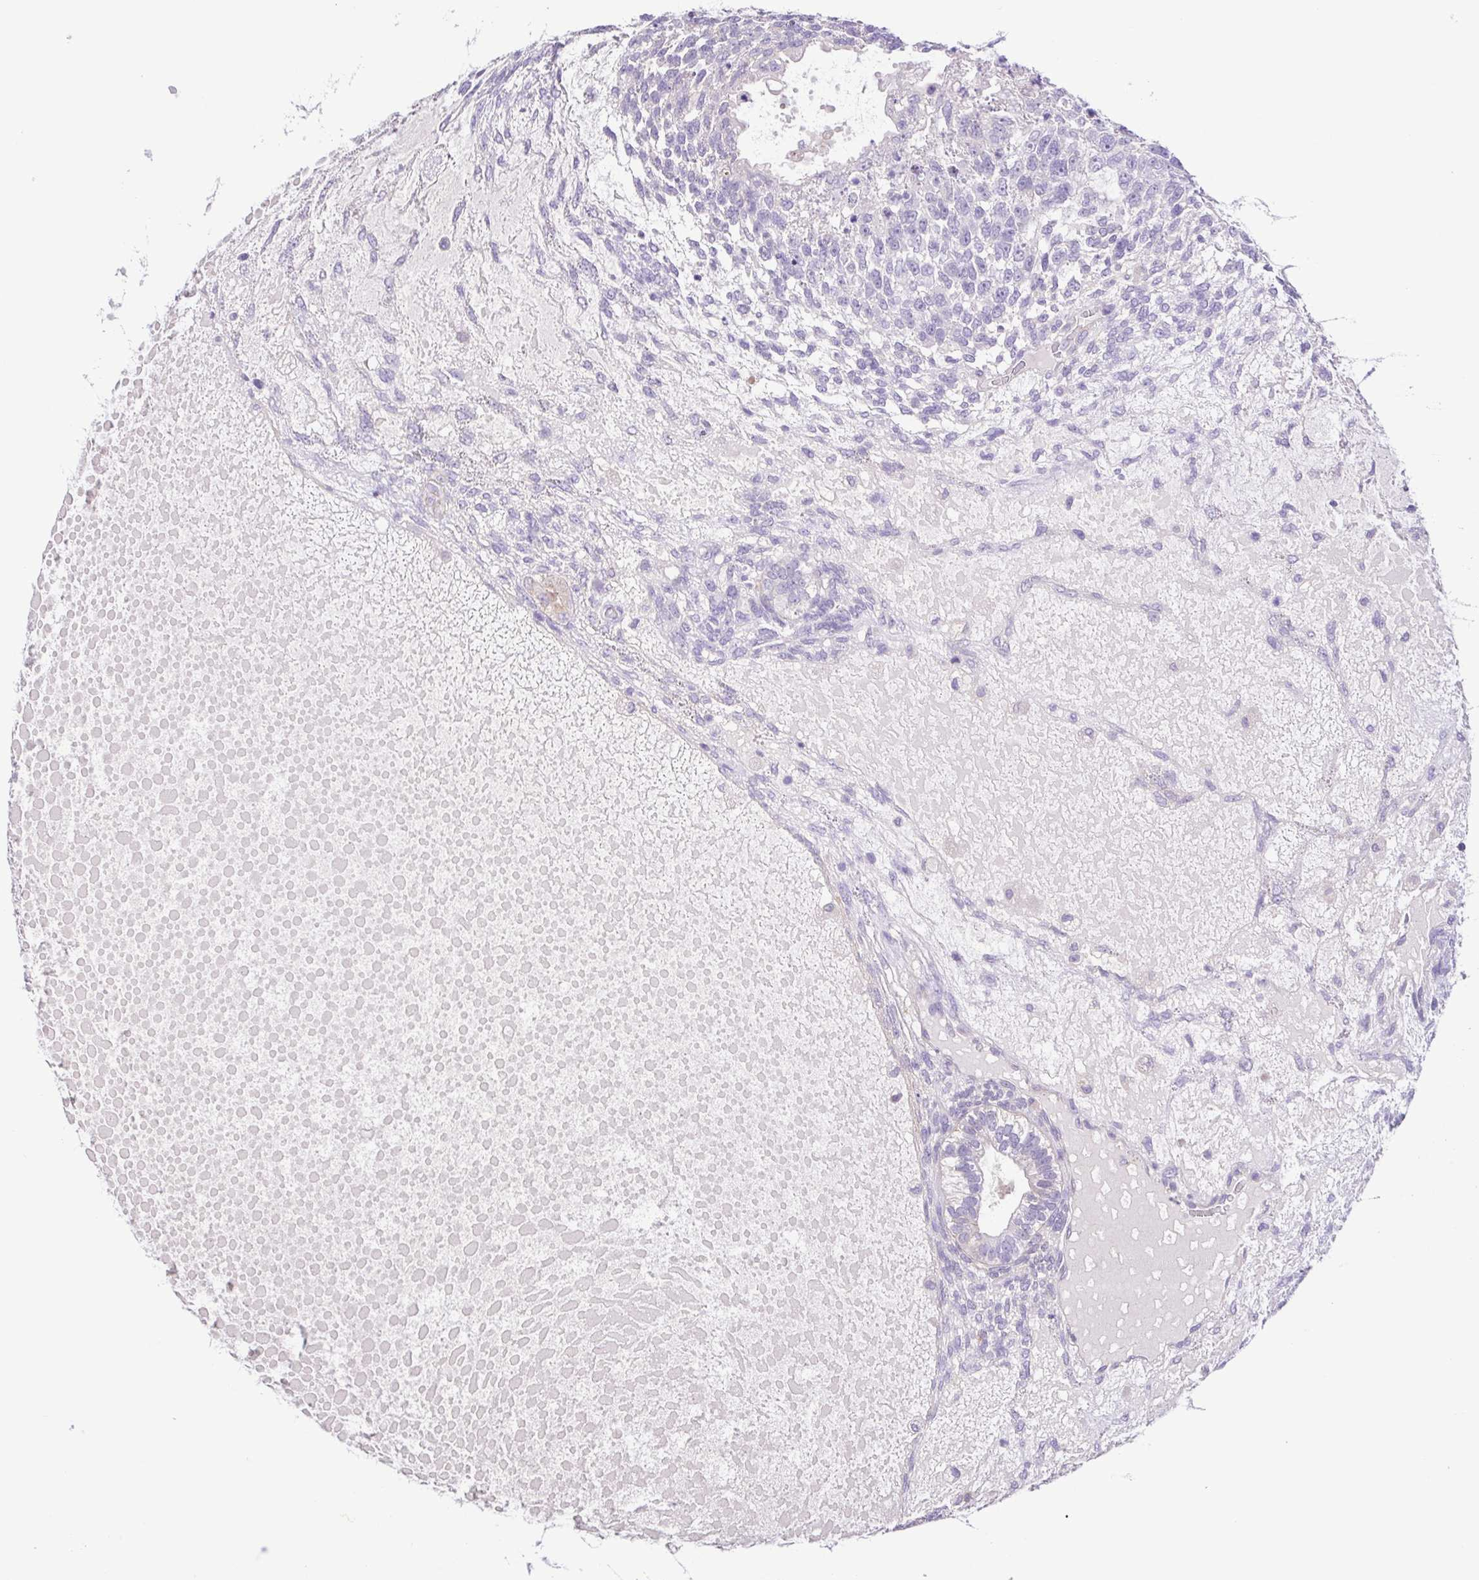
{"staining": {"intensity": "negative", "quantity": "none", "location": "none"}, "tissue": "testis cancer", "cell_type": "Tumor cells", "image_type": "cancer", "snomed": [{"axis": "morphology", "description": "Carcinoma, Embryonal, NOS"}, {"axis": "topography", "description": "Testis"}], "caption": "Immunohistochemistry (IHC) of testis embryonal carcinoma displays no expression in tumor cells. Brightfield microscopy of immunohistochemistry (IHC) stained with DAB (3,3'-diaminobenzidine) (brown) and hematoxylin (blue), captured at high magnification.", "gene": "ISM2", "patient": {"sex": "male", "age": 23}}